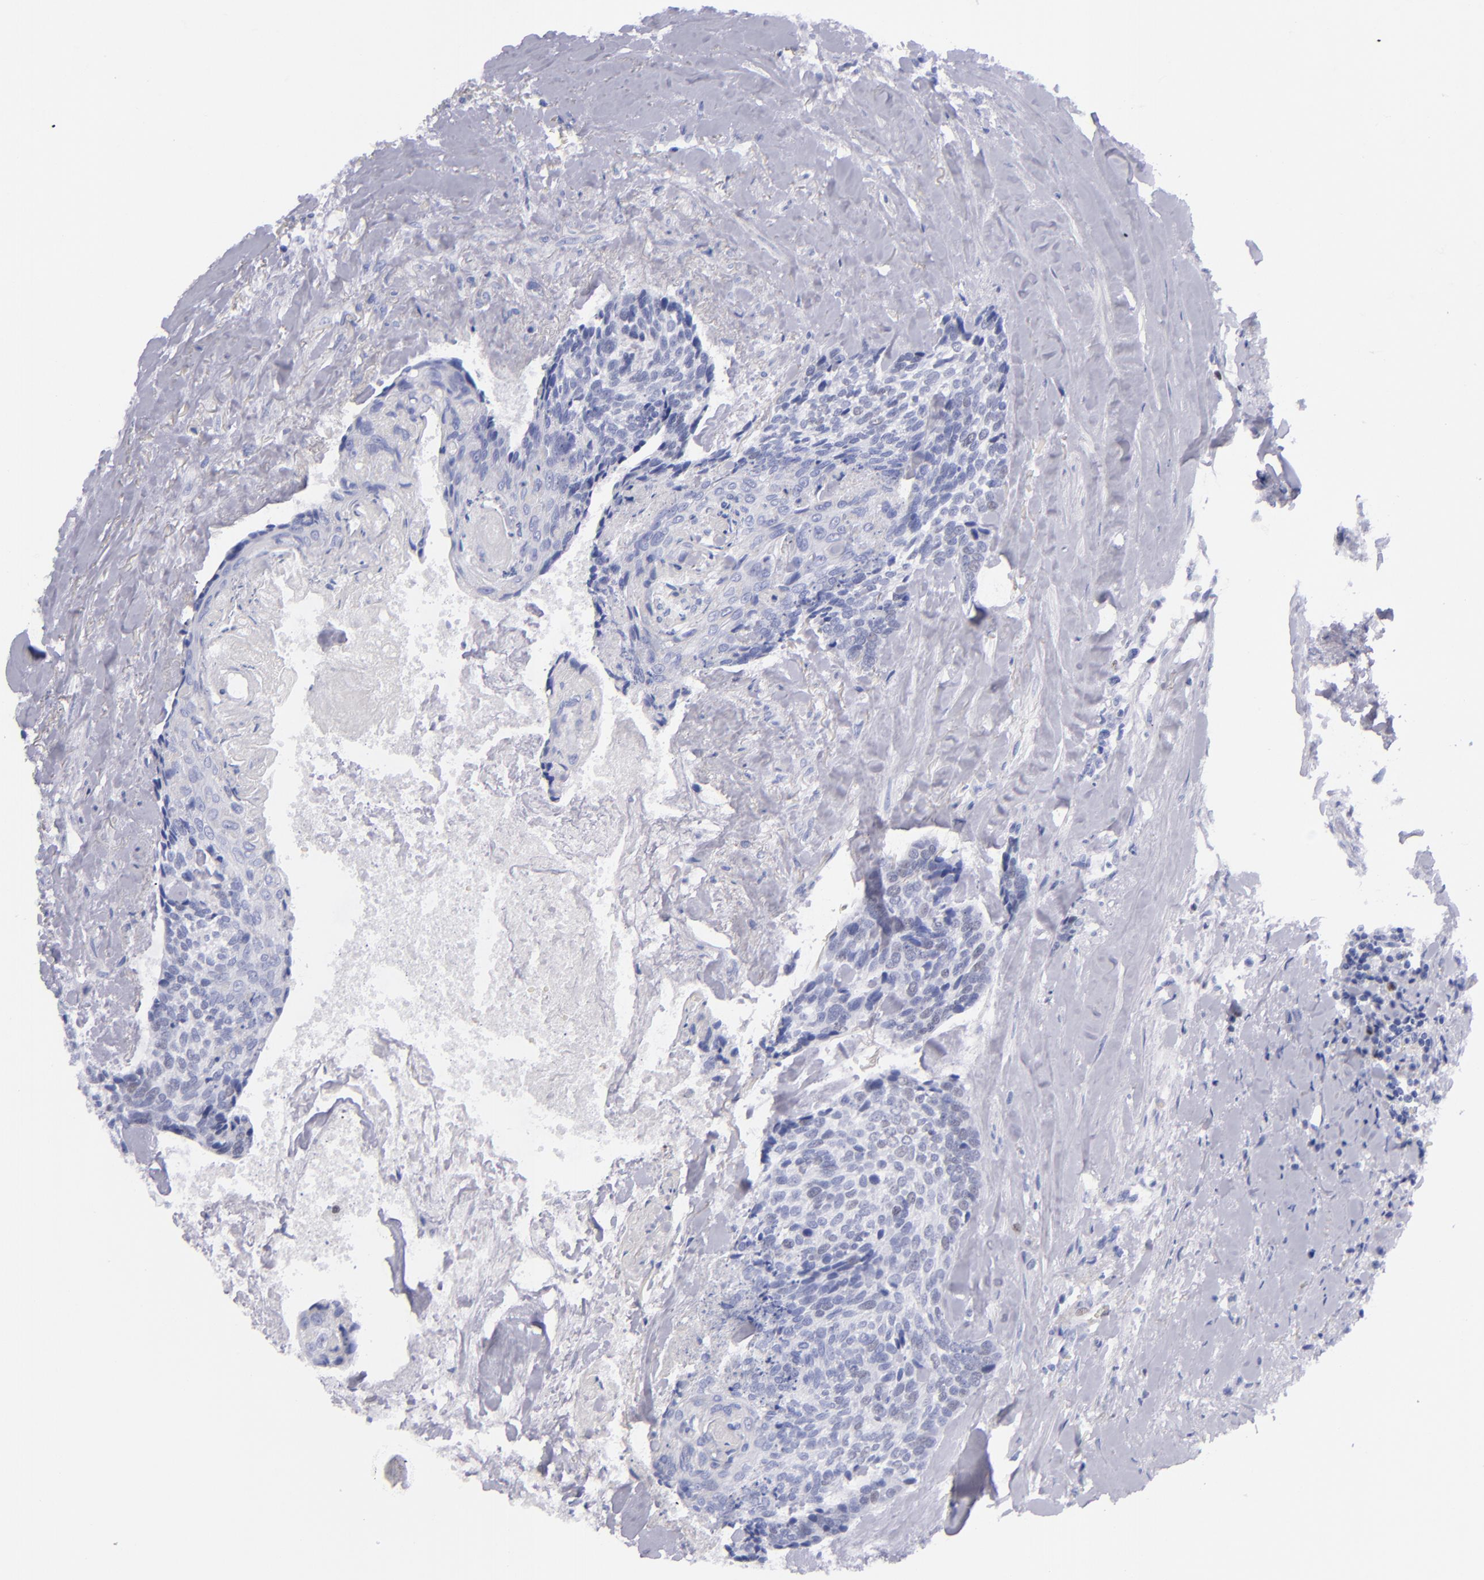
{"staining": {"intensity": "negative", "quantity": "none", "location": "none"}, "tissue": "head and neck cancer", "cell_type": "Tumor cells", "image_type": "cancer", "snomed": [{"axis": "morphology", "description": "Squamous cell carcinoma, NOS"}, {"axis": "topography", "description": "Salivary gland"}, {"axis": "topography", "description": "Head-Neck"}], "caption": "Human head and neck squamous cell carcinoma stained for a protein using immunohistochemistry (IHC) demonstrates no staining in tumor cells.", "gene": "MCM7", "patient": {"sex": "male", "age": 70}}